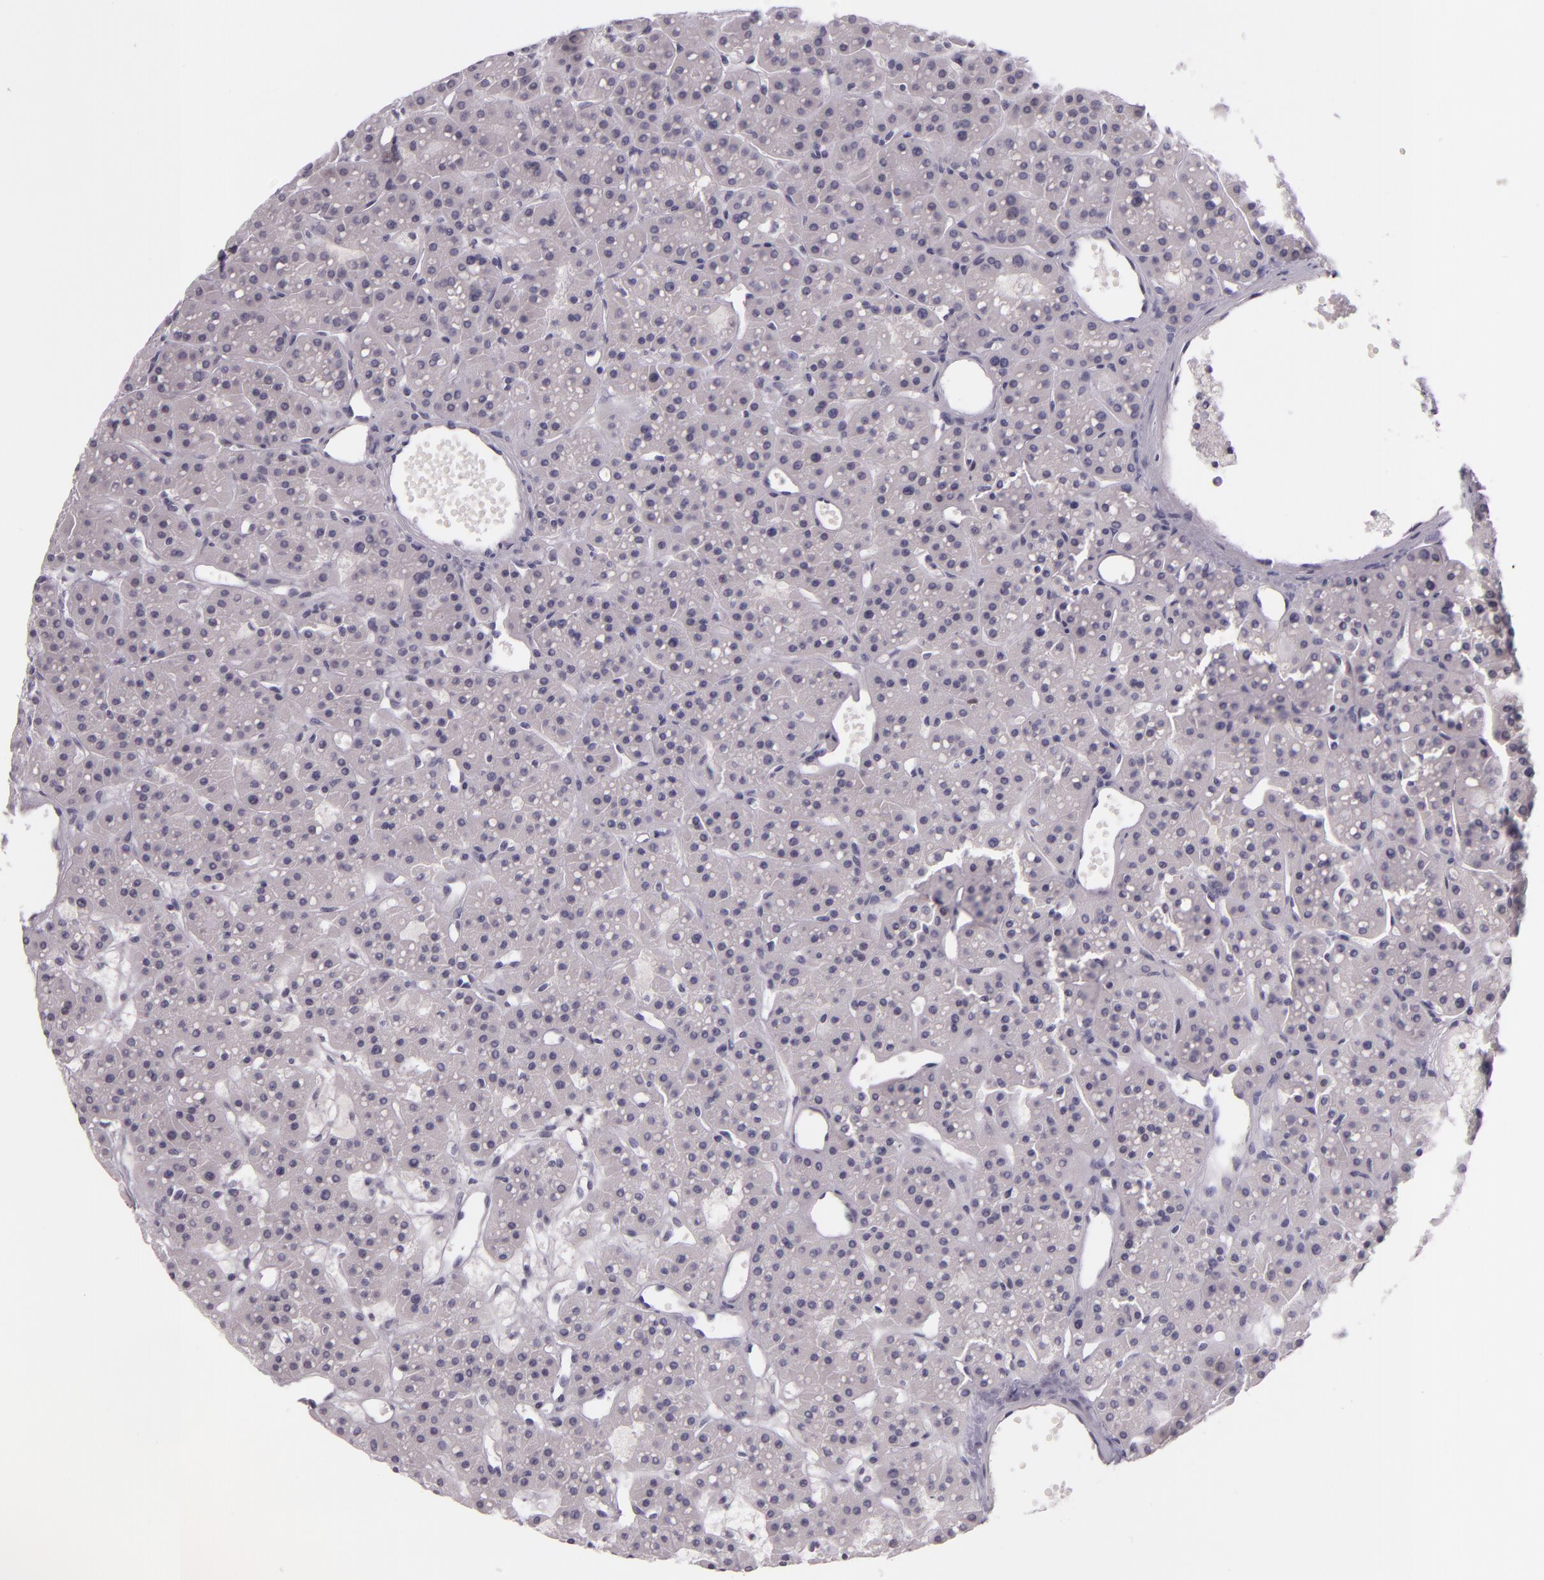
{"staining": {"intensity": "negative", "quantity": "none", "location": "none"}, "tissue": "parathyroid gland", "cell_type": "Glandular cells", "image_type": "normal", "snomed": [{"axis": "morphology", "description": "Normal tissue, NOS"}, {"axis": "topography", "description": "Parathyroid gland"}], "caption": "A high-resolution image shows IHC staining of unremarkable parathyroid gland, which shows no significant staining in glandular cells. (Immunohistochemistry (ihc), brightfield microscopy, high magnification).", "gene": "MT1A", "patient": {"sex": "female", "age": 76}}